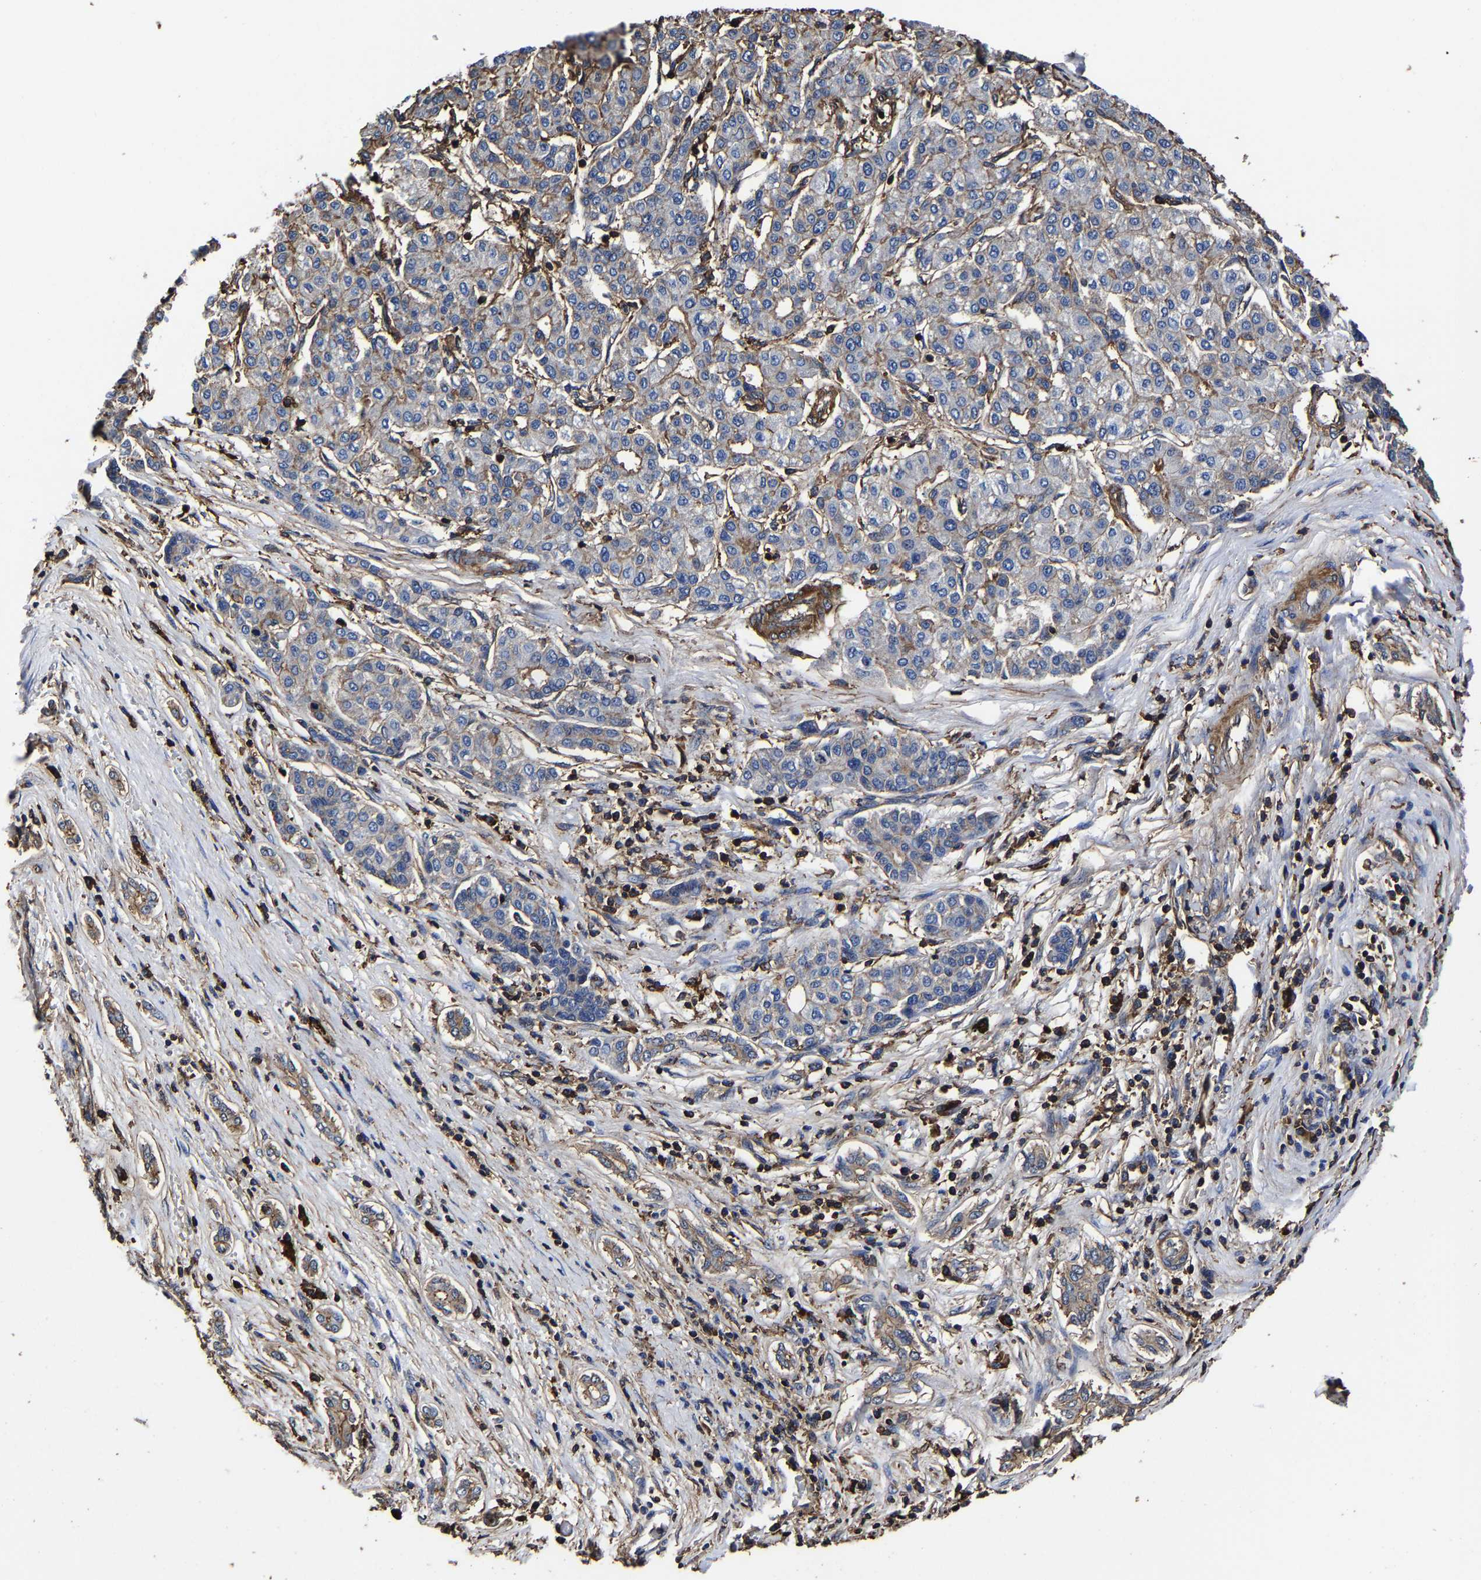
{"staining": {"intensity": "weak", "quantity": "25%-75%", "location": "cytoplasmic/membranous"}, "tissue": "liver cancer", "cell_type": "Tumor cells", "image_type": "cancer", "snomed": [{"axis": "morphology", "description": "Carcinoma, Hepatocellular, NOS"}, {"axis": "topography", "description": "Liver"}], "caption": "Immunohistochemical staining of liver cancer demonstrates low levels of weak cytoplasmic/membranous positivity in approximately 25%-75% of tumor cells. (DAB = brown stain, brightfield microscopy at high magnification).", "gene": "SSH3", "patient": {"sex": "male", "age": 65}}